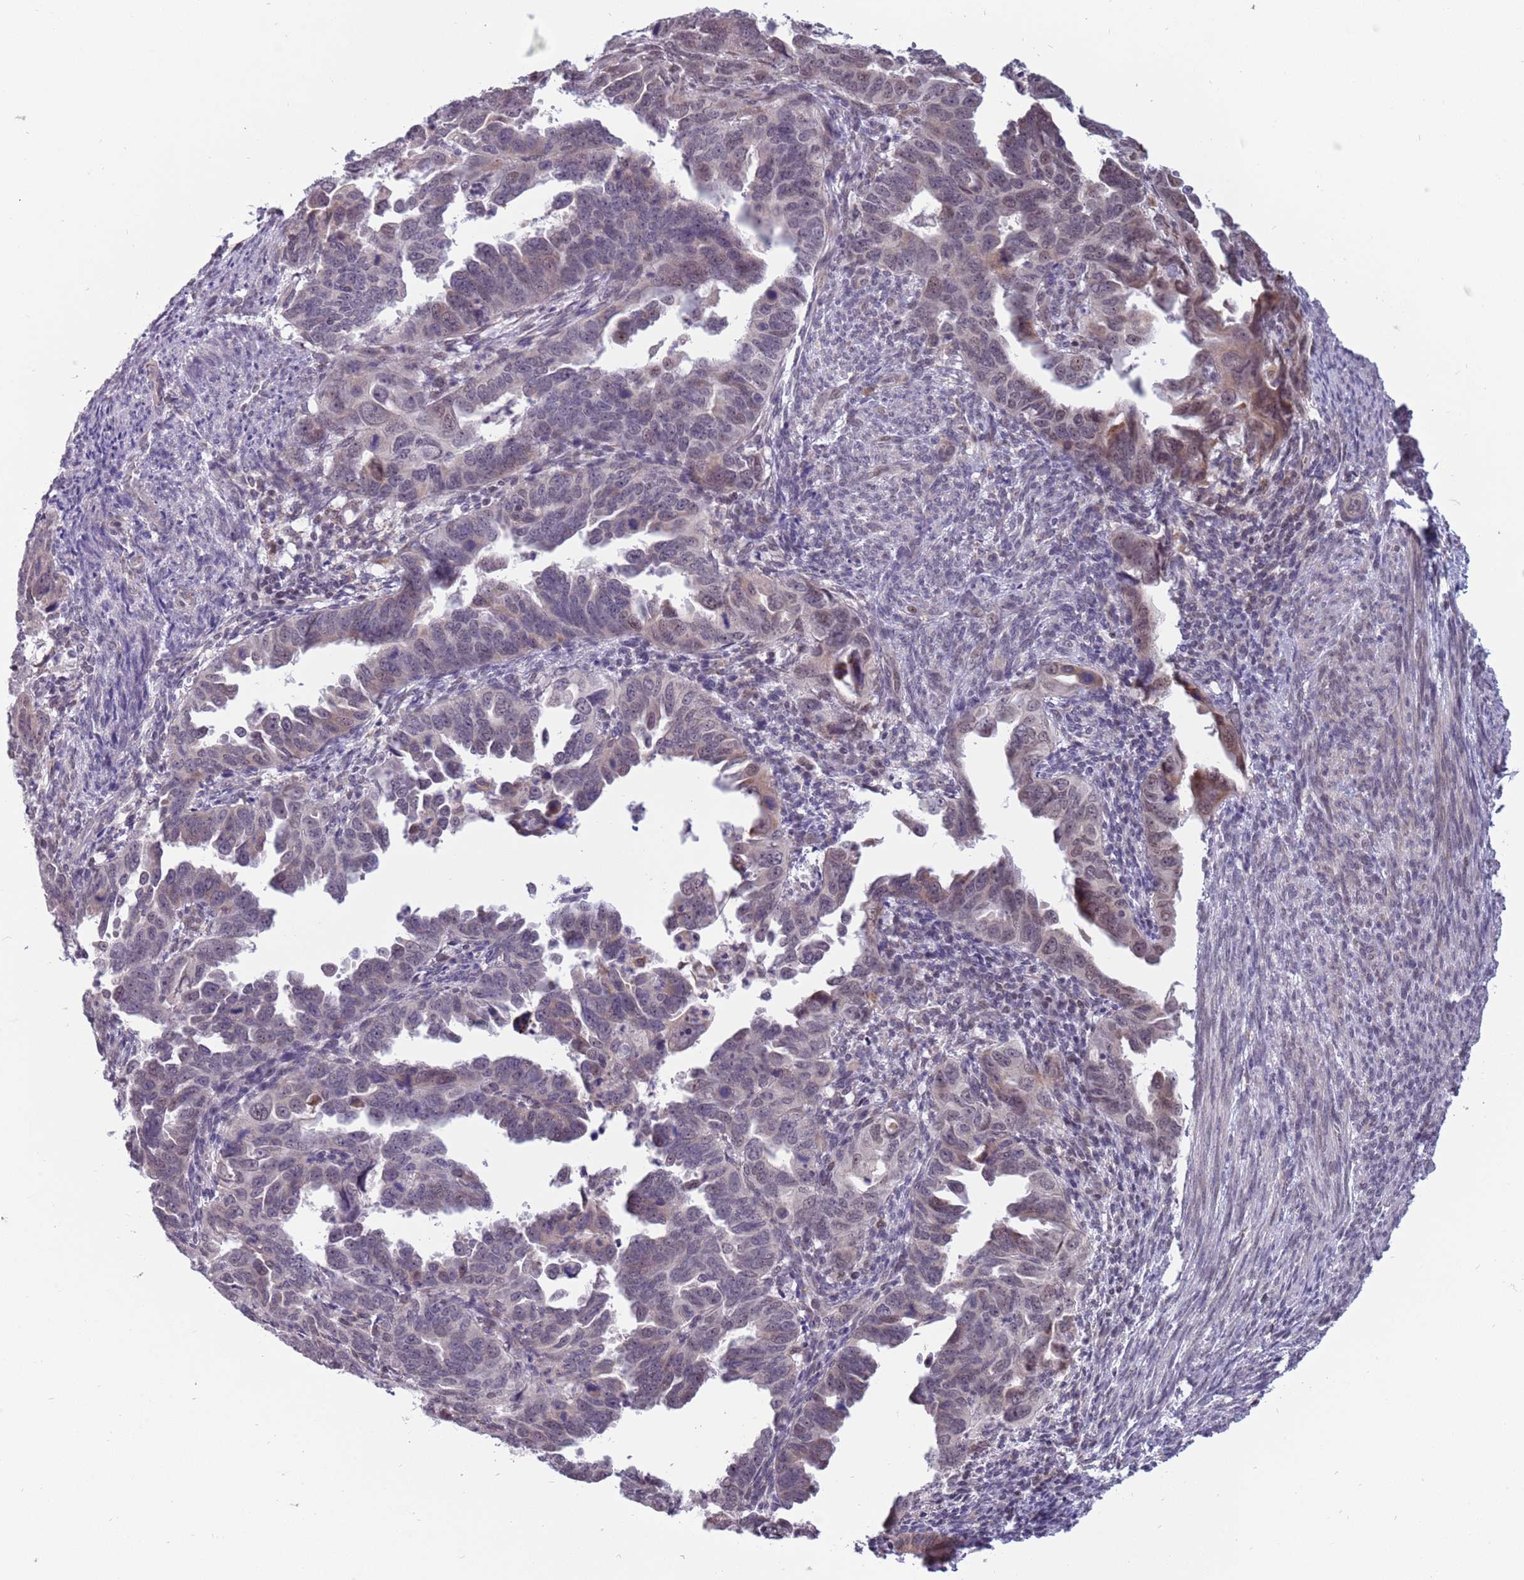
{"staining": {"intensity": "weak", "quantity": "25%-75%", "location": "cytoplasmic/membranous,nuclear"}, "tissue": "endometrial cancer", "cell_type": "Tumor cells", "image_type": "cancer", "snomed": [{"axis": "morphology", "description": "Adenocarcinoma, NOS"}, {"axis": "topography", "description": "Endometrium"}], "caption": "Endometrial adenocarcinoma stained for a protein (brown) reveals weak cytoplasmic/membranous and nuclear positive expression in approximately 25%-75% of tumor cells.", "gene": "BARD1", "patient": {"sex": "female", "age": 65}}